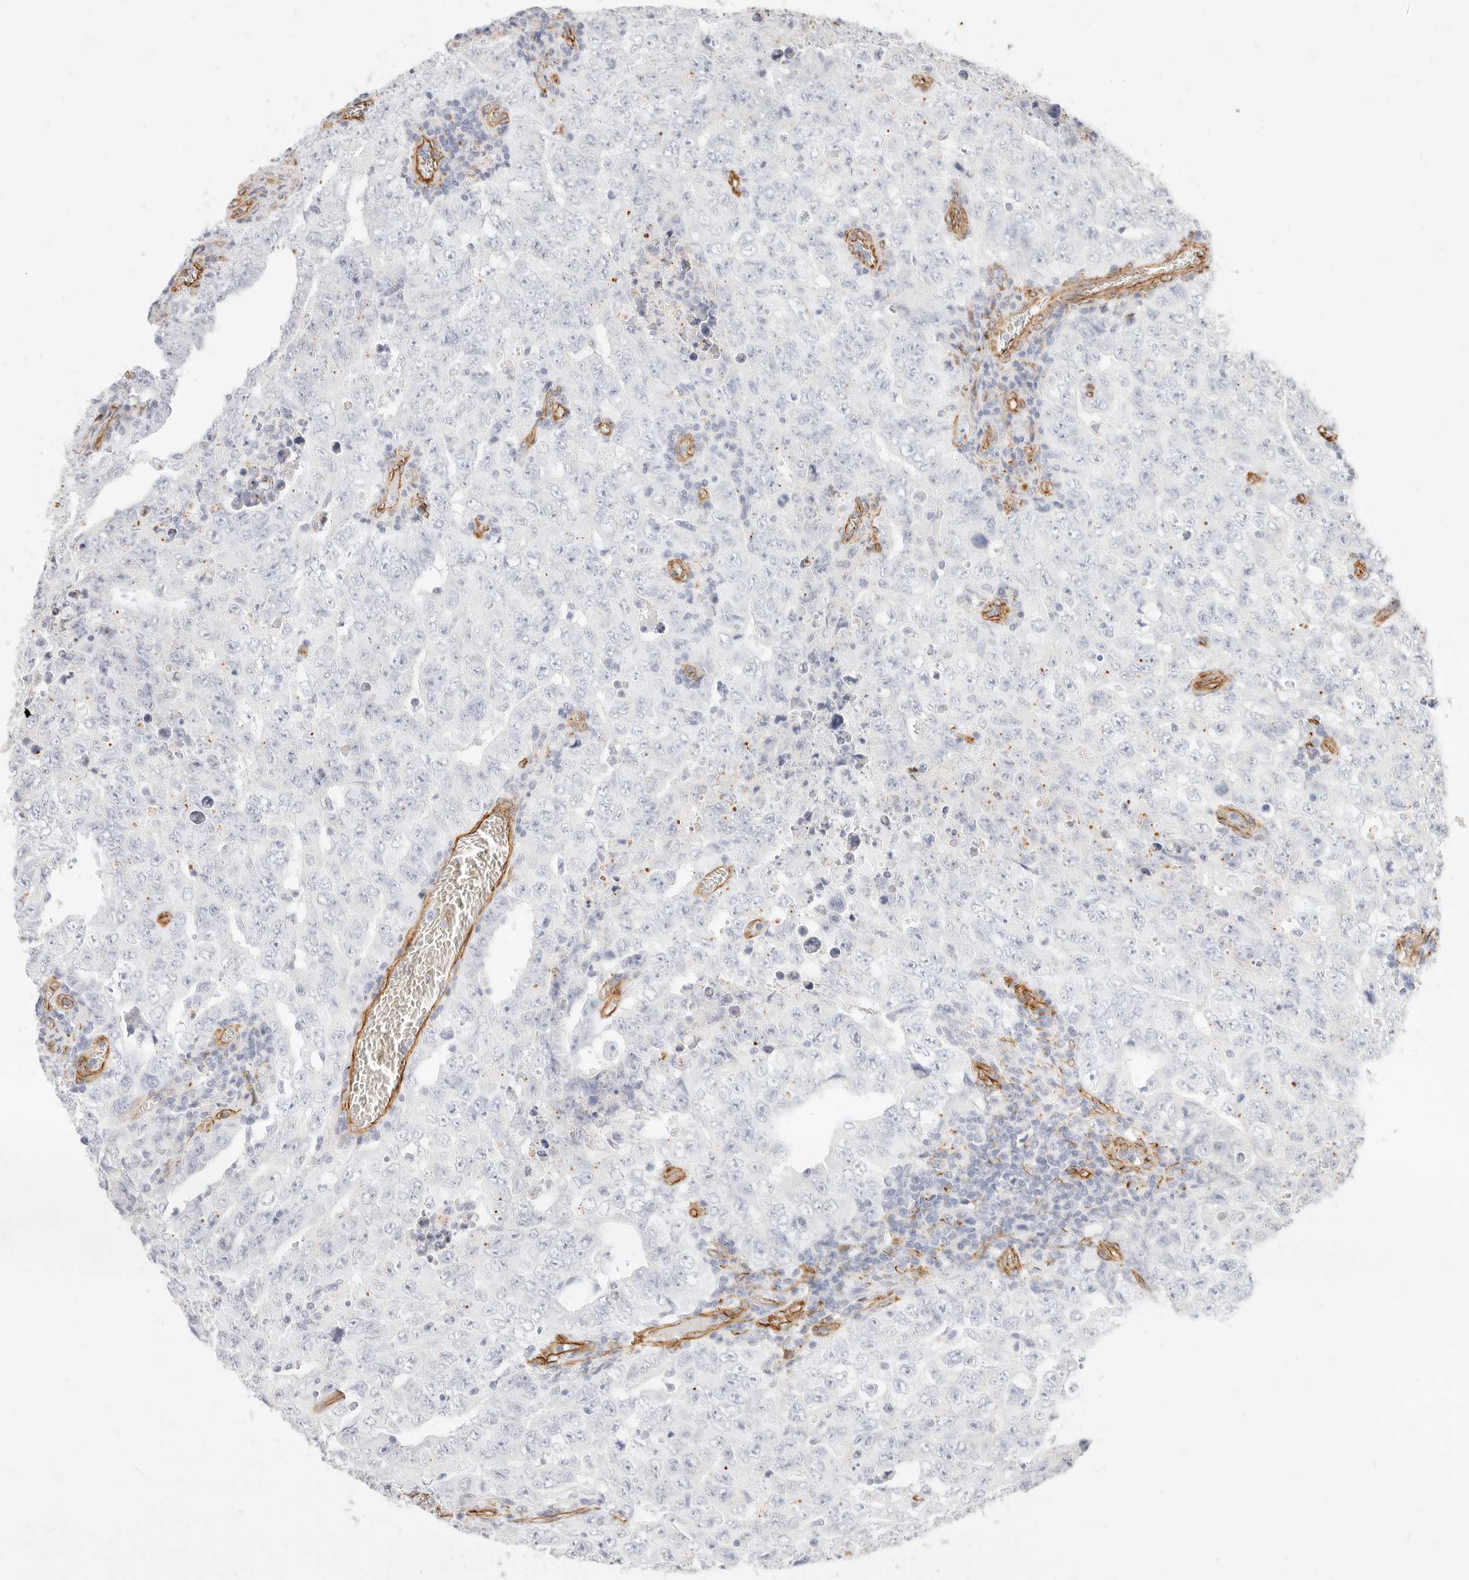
{"staining": {"intensity": "negative", "quantity": "none", "location": "none"}, "tissue": "testis cancer", "cell_type": "Tumor cells", "image_type": "cancer", "snomed": [{"axis": "morphology", "description": "Carcinoma, Embryonal, NOS"}, {"axis": "topography", "description": "Testis"}], "caption": "Embryonal carcinoma (testis) was stained to show a protein in brown. There is no significant staining in tumor cells.", "gene": "NUS1", "patient": {"sex": "male", "age": 26}}